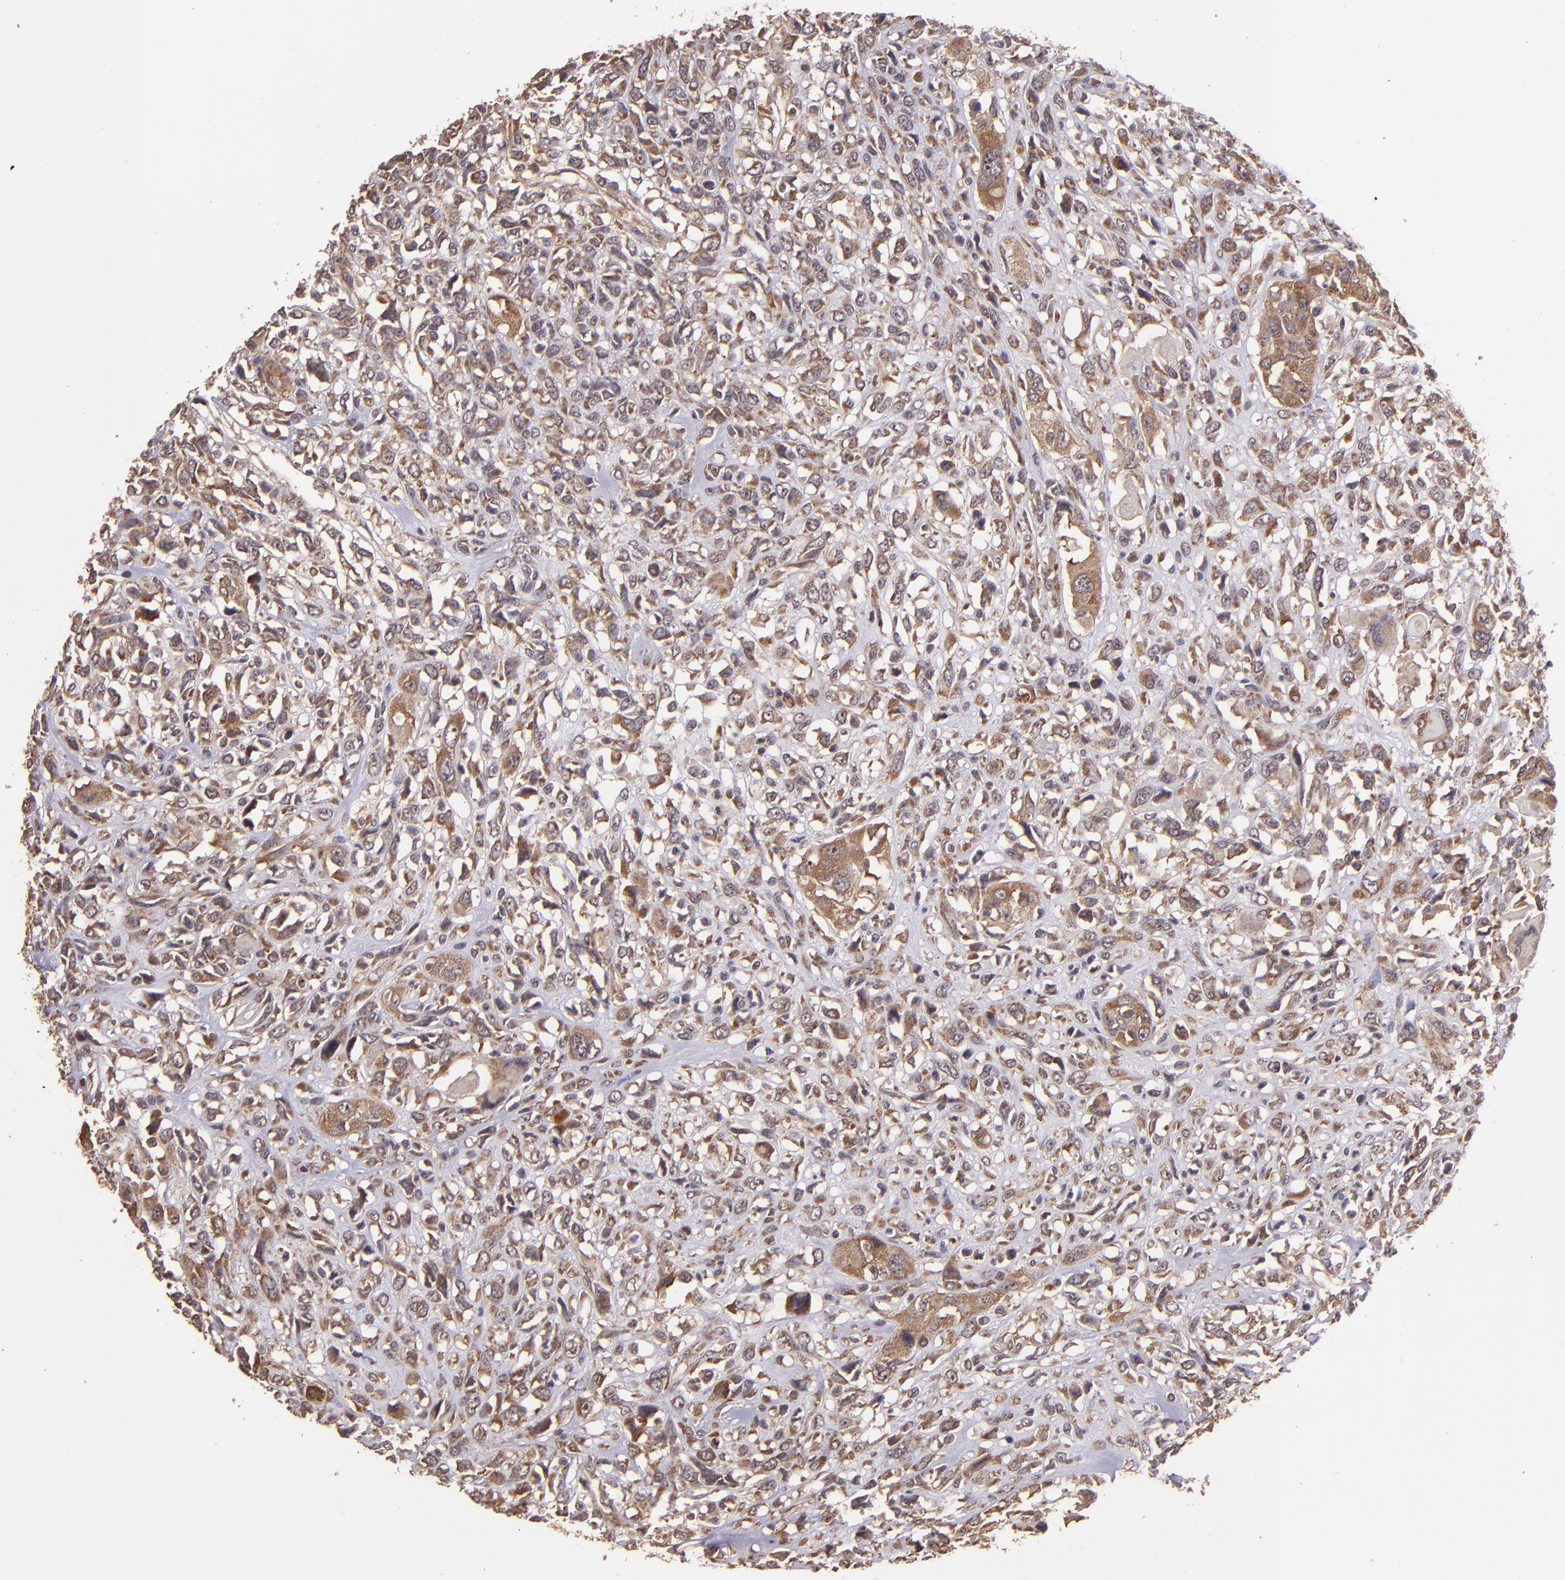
{"staining": {"intensity": "strong", "quantity": ">75%", "location": "cytoplasmic/membranous"}, "tissue": "head and neck cancer", "cell_type": "Tumor cells", "image_type": "cancer", "snomed": [{"axis": "morphology", "description": "Neoplasm, malignant, NOS"}, {"axis": "topography", "description": "Salivary gland"}, {"axis": "topography", "description": "Head-Neck"}], "caption": "Human head and neck cancer (malignant neoplasm) stained with a protein marker displays strong staining in tumor cells.", "gene": "USP51", "patient": {"sex": "male", "age": 43}}